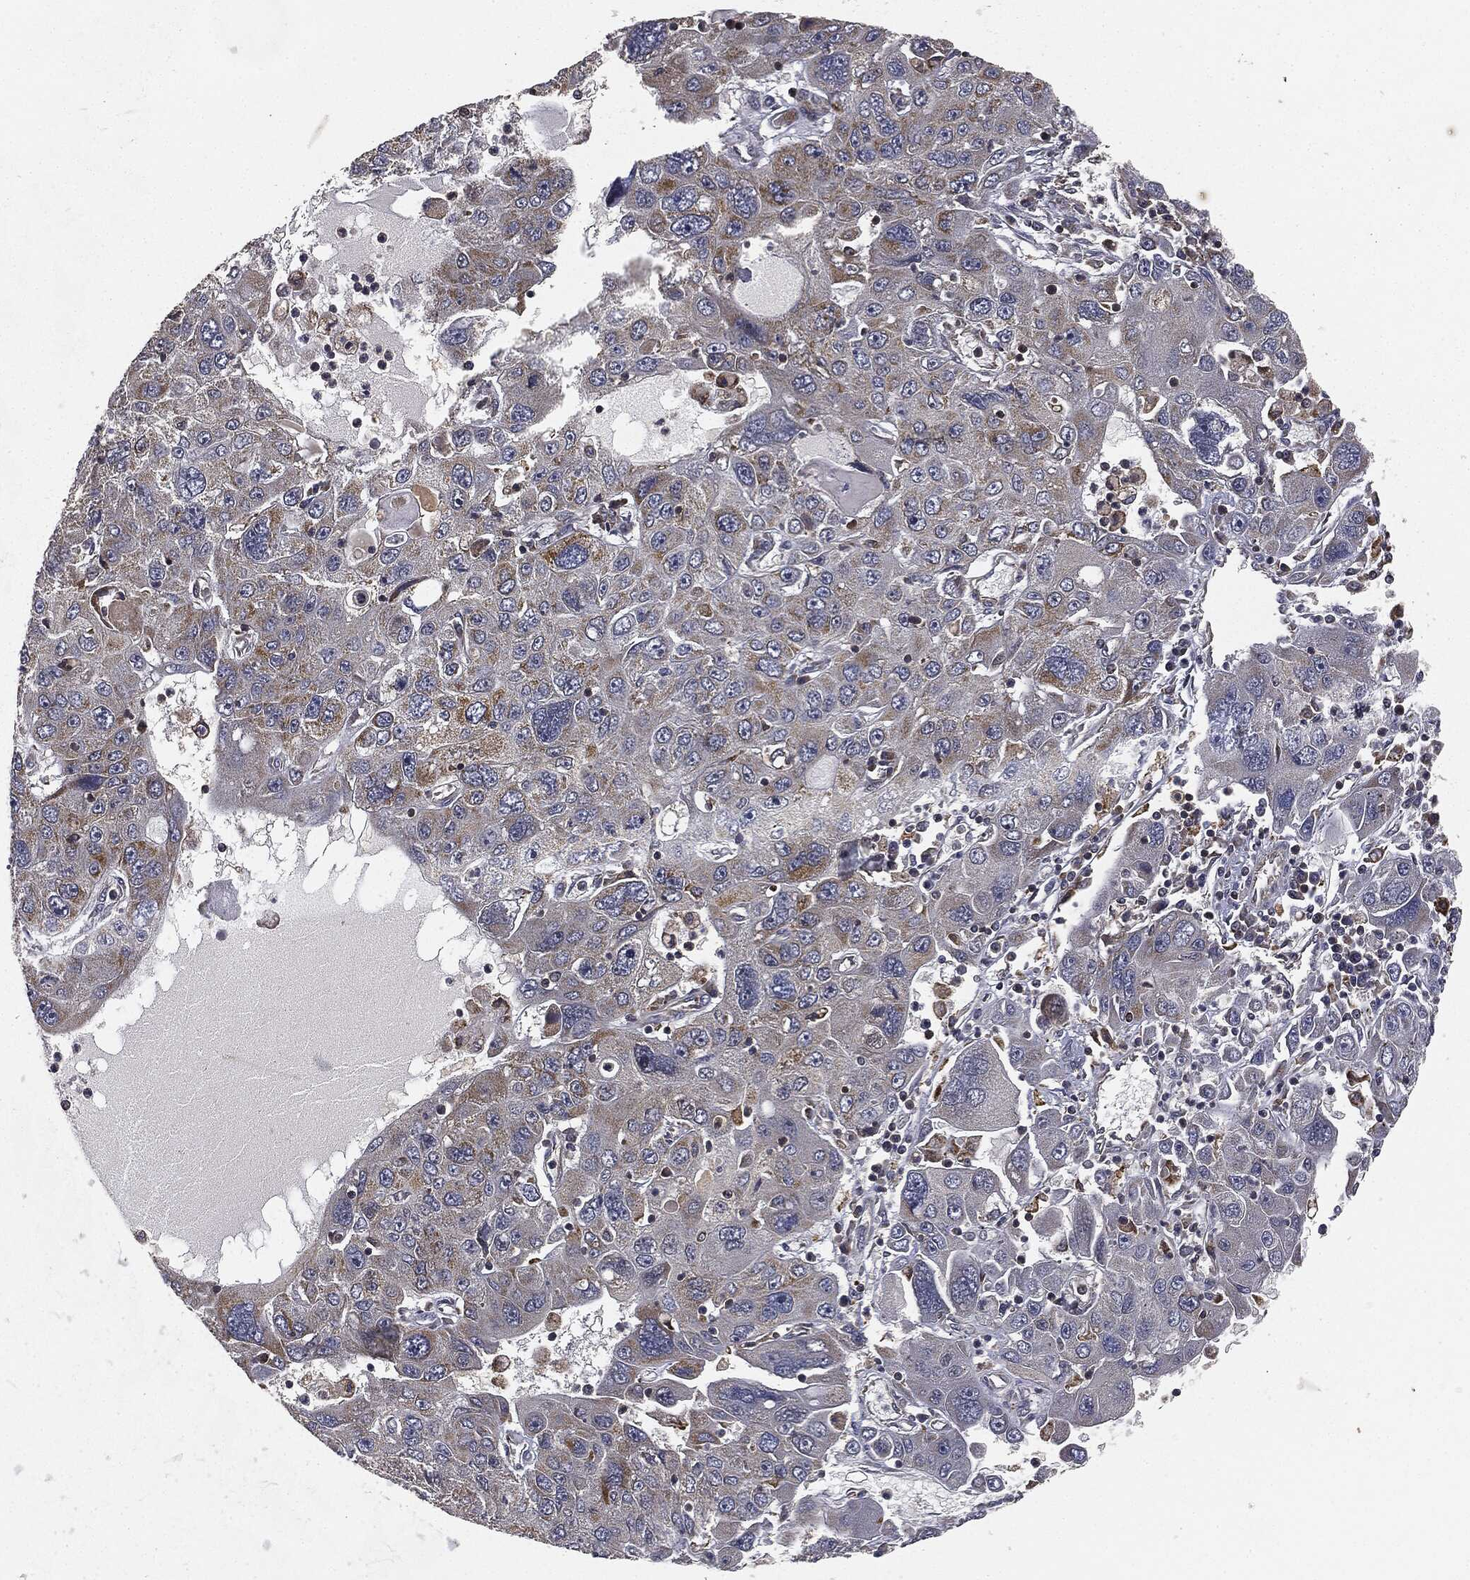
{"staining": {"intensity": "moderate", "quantity": "<25%", "location": "cytoplasmic/membranous"}, "tissue": "stomach cancer", "cell_type": "Tumor cells", "image_type": "cancer", "snomed": [{"axis": "morphology", "description": "Adenocarcinoma, NOS"}, {"axis": "topography", "description": "Stomach"}], "caption": "A high-resolution photomicrograph shows IHC staining of stomach adenocarcinoma, which shows moderate cytoplasmic/membranous staining in about <25% of tumor cells.", "gene": "MIER2", "patient": {"sex": "male", "age": 56}}